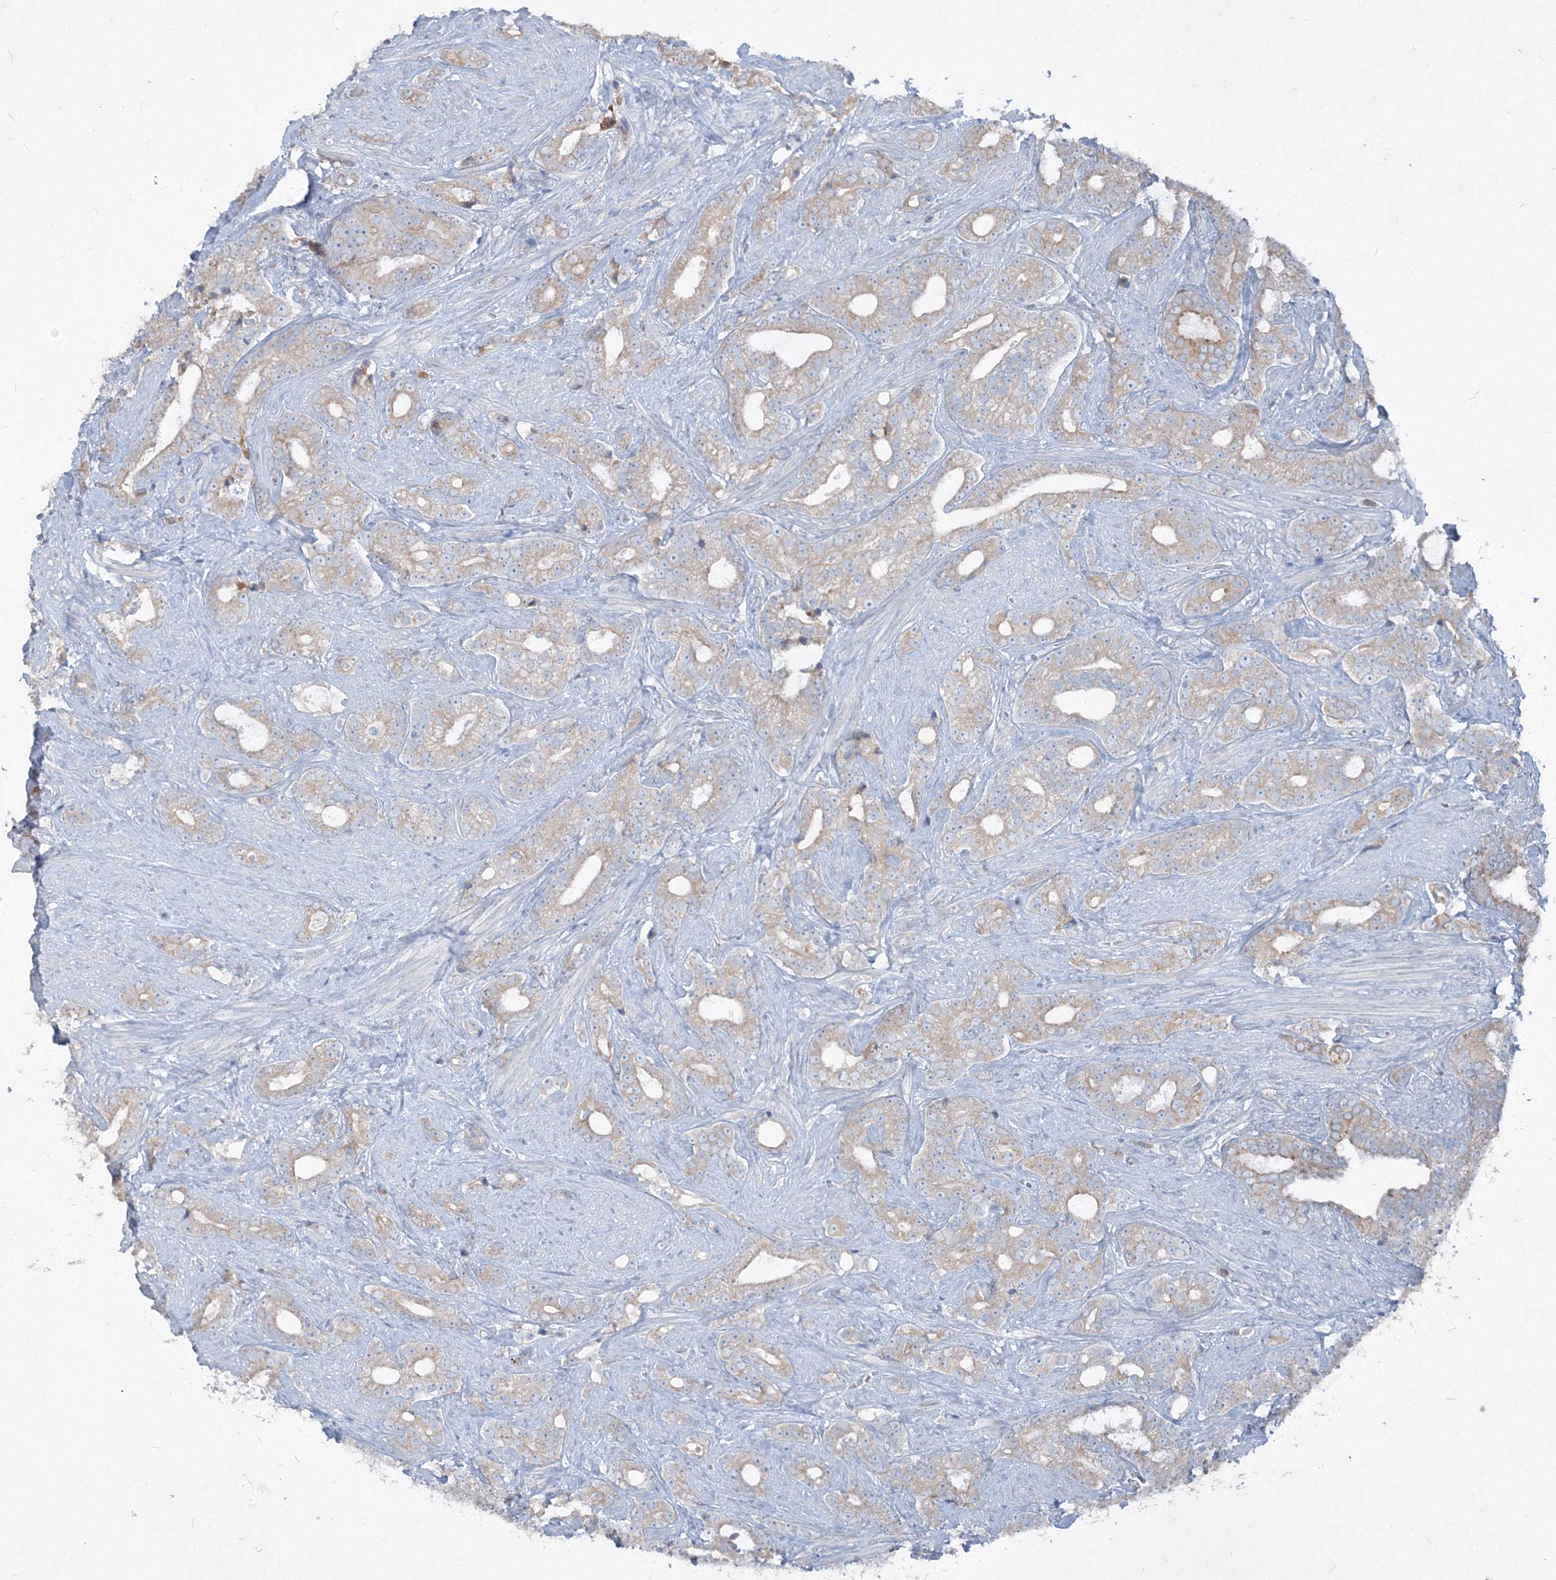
{"staining": {"intensity": "weak", "quantity": "<25%", "location": "cytoplasmic/membranous"}, "tissue": "prostate cancer", "cell_type": "Tumor cells", "image_type": "cancer", "snomed": [{"axis": "morphology", "description": "Adenocarcinoma, High grade"}, {"axis": "topography", "description": "Prostate and seminal vesicle, NOS"}], "caption": "Human prostate adenocarcinoma (high-grade) stained for a protein using IHC exhibits no expression in tumor cells.", "gene": "IFNAR1", "patient": {"sex": "male", "age": 67}}